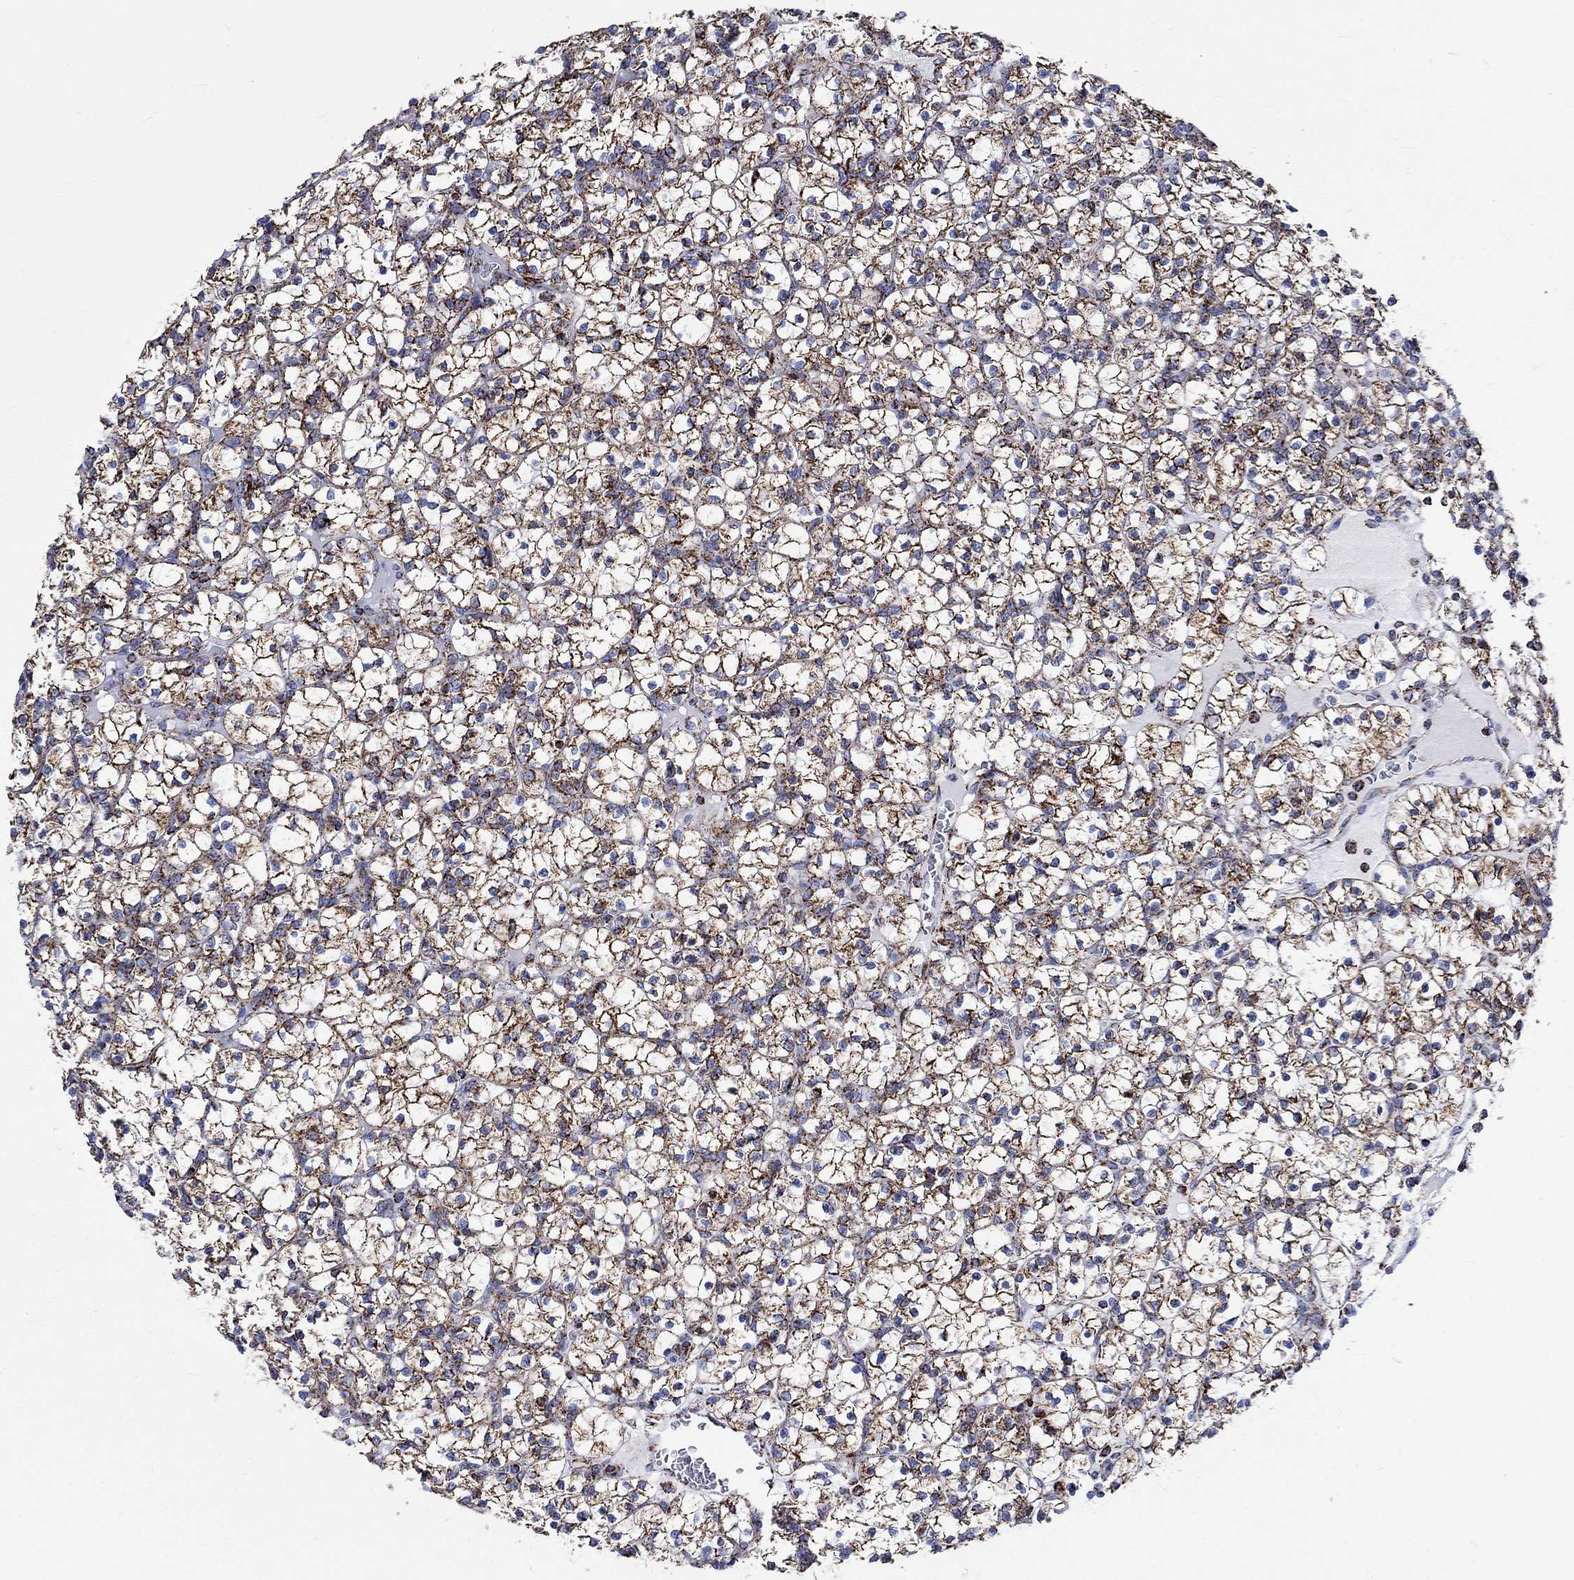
{"staining": {"intensity": "strong", "quantity": ">75%", "location": "cytoplasmic/membranous"}, "tissue": "renal cancer", "cell_type": "Tumor cells", "image_type": "cancer", "snomed": [{"axis": "morphology", "description": "Adenocarcinoma, NOS"}, {"axis": "topography", "description": "Kidney"}], "caption": "High-magnification brightfield microscopy of renal cancer stained with DAB (3,3'-diaminobenzidine) (brown) and counterstained with hematoxylin (blue). tumor cells exhibit strong cytoplasmic/membranous positivity is seen in approximately>75% of cells.", "gene": "RCE1", "patient": {"sex": "female", "age": 89}}